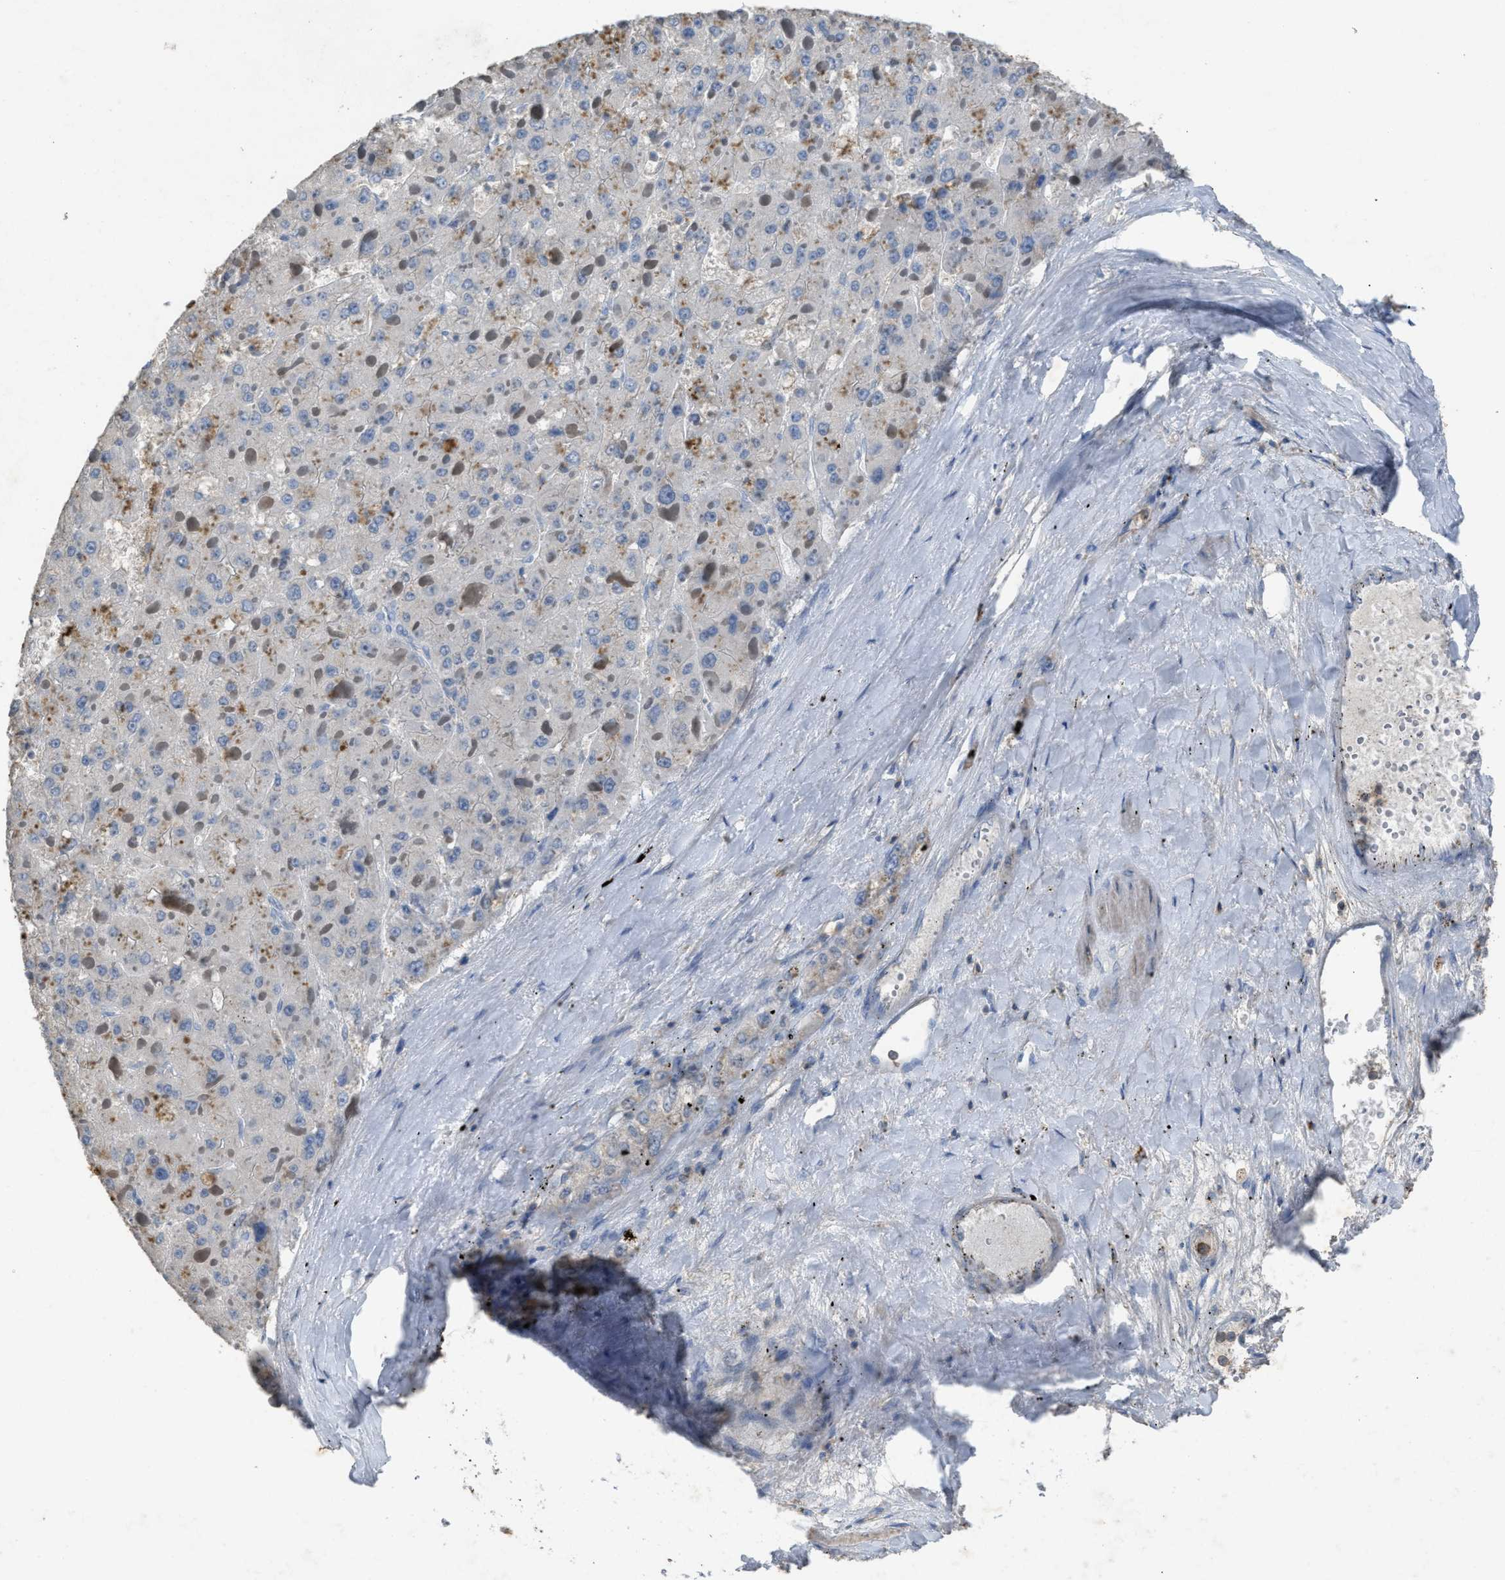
{"staining": {"intensity": "negative", "quantity": "none", "location": "none"}, "tissue": "liver cancer", "cell_type": "Tumor cells", "image_type": "cancer", "snomed": [{"axis": "morphology", "description": "Carcinoma, Hepatocellular, NOS"}, {"axis": "topography", "description": "Liver"}], "caption": "Immunohistochemistry histopathology image of neoplastic tissue: human liver cancer stained with DAB (3,3'-diaminobenzidine) reveals no significant protein expression in tumor cells.", "gene": "OR51E1", "patient": {"sex": "female", "age": 73}}